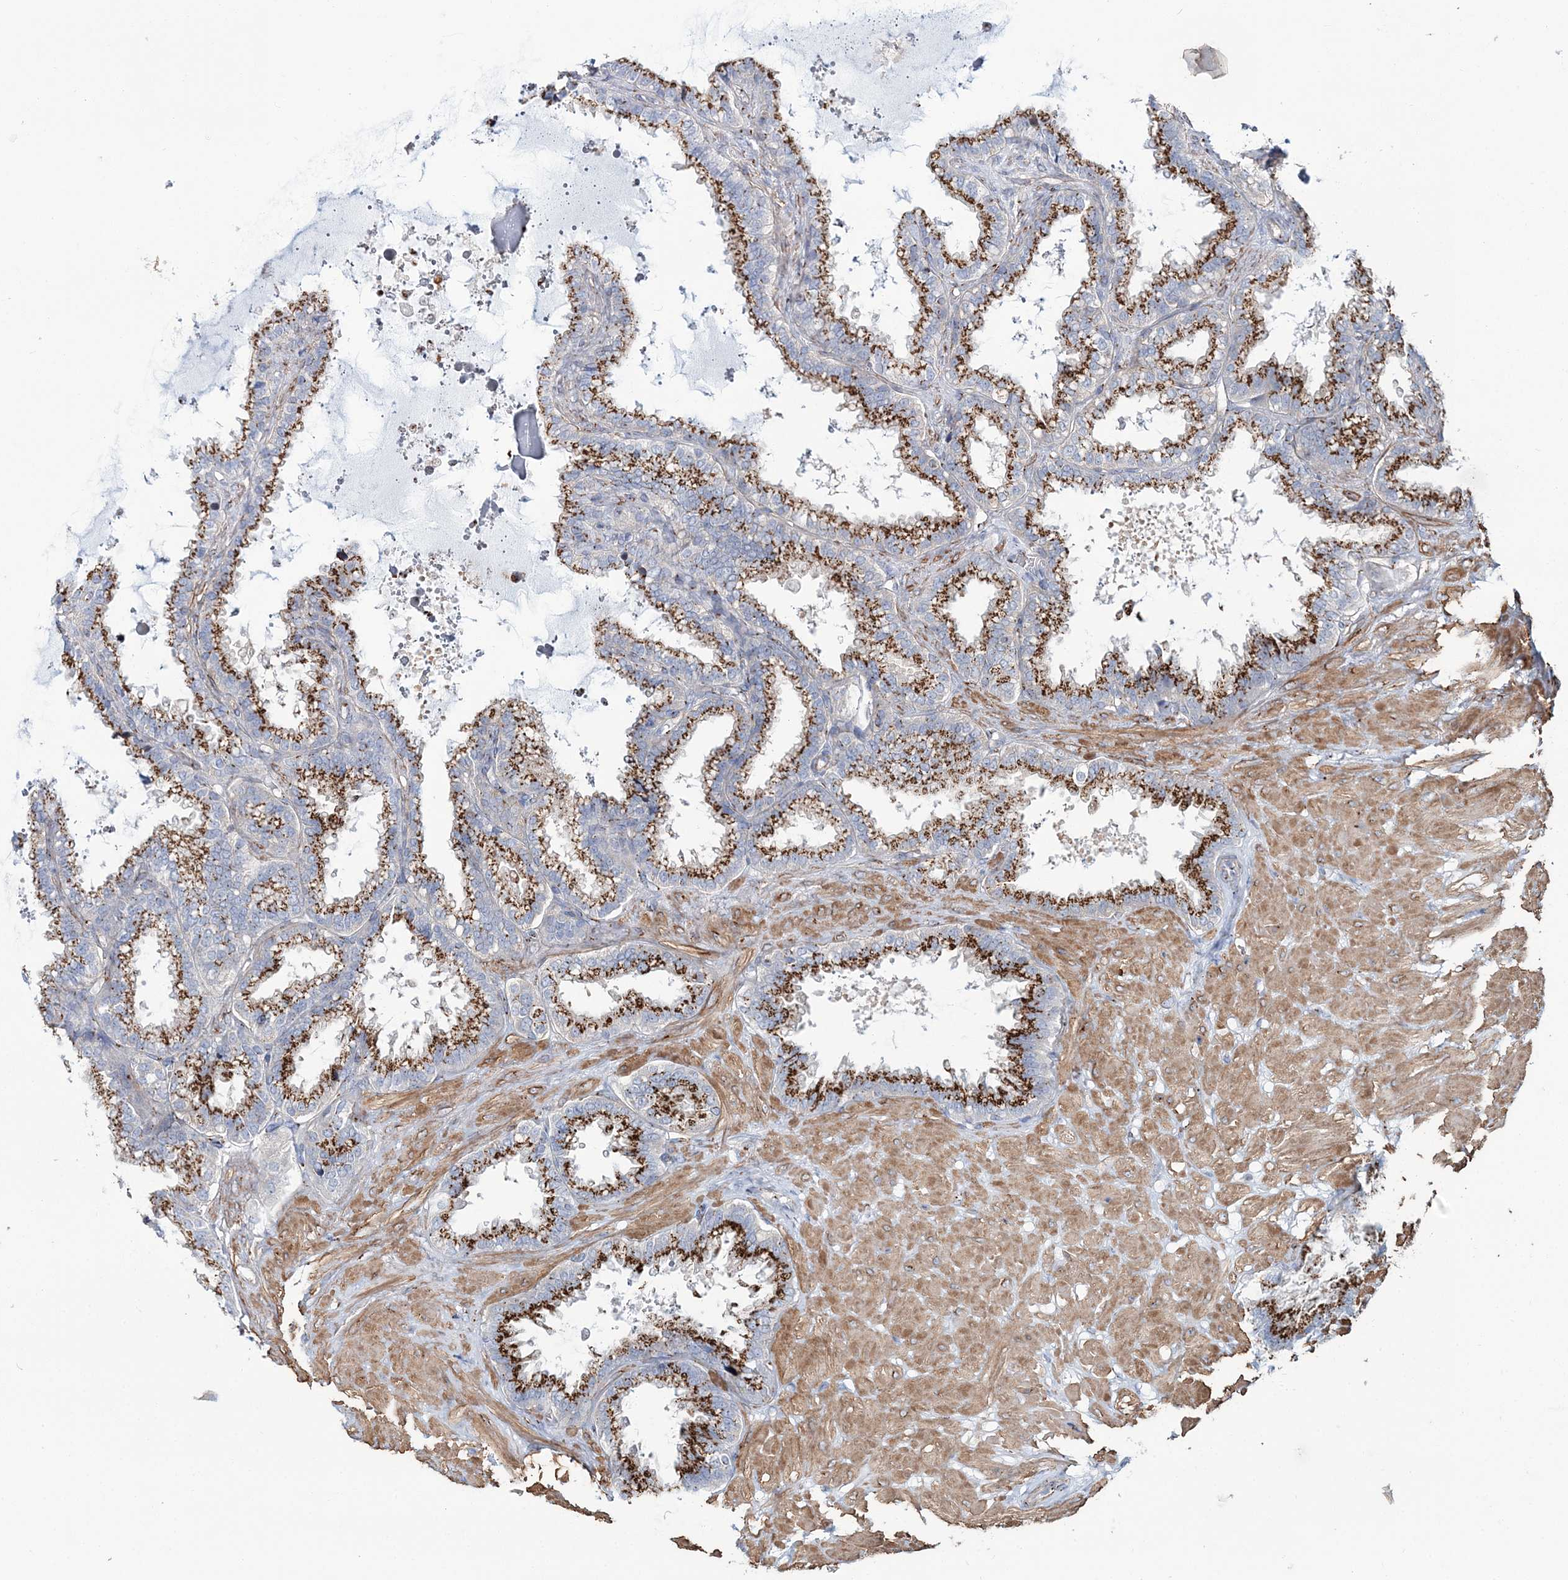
{"staining": {"intensity": "strong", "quantity": ">75%", "location": "cytoplasmic/membranous"}, "tissue": "seminal vesicle", "cell_type": "Glandular cells", "image_type": "normal", "snomed": [{"axis": "morphology", "description": "Normal tissue, NOS"}, {"axis": "topography", "description": "Seminal veicle"}], "caption": "High-magnification brightfield microscopy of benign seminal vesicle stained with DAB (brown) and counterstained with hematoxylin (blue). glandular cells exhibit strong cytoplasmic/membranous staining is identified in about>75% of cells.", "gene": "MAN1A2", "patient": {"sex": "male", "age": 46}}